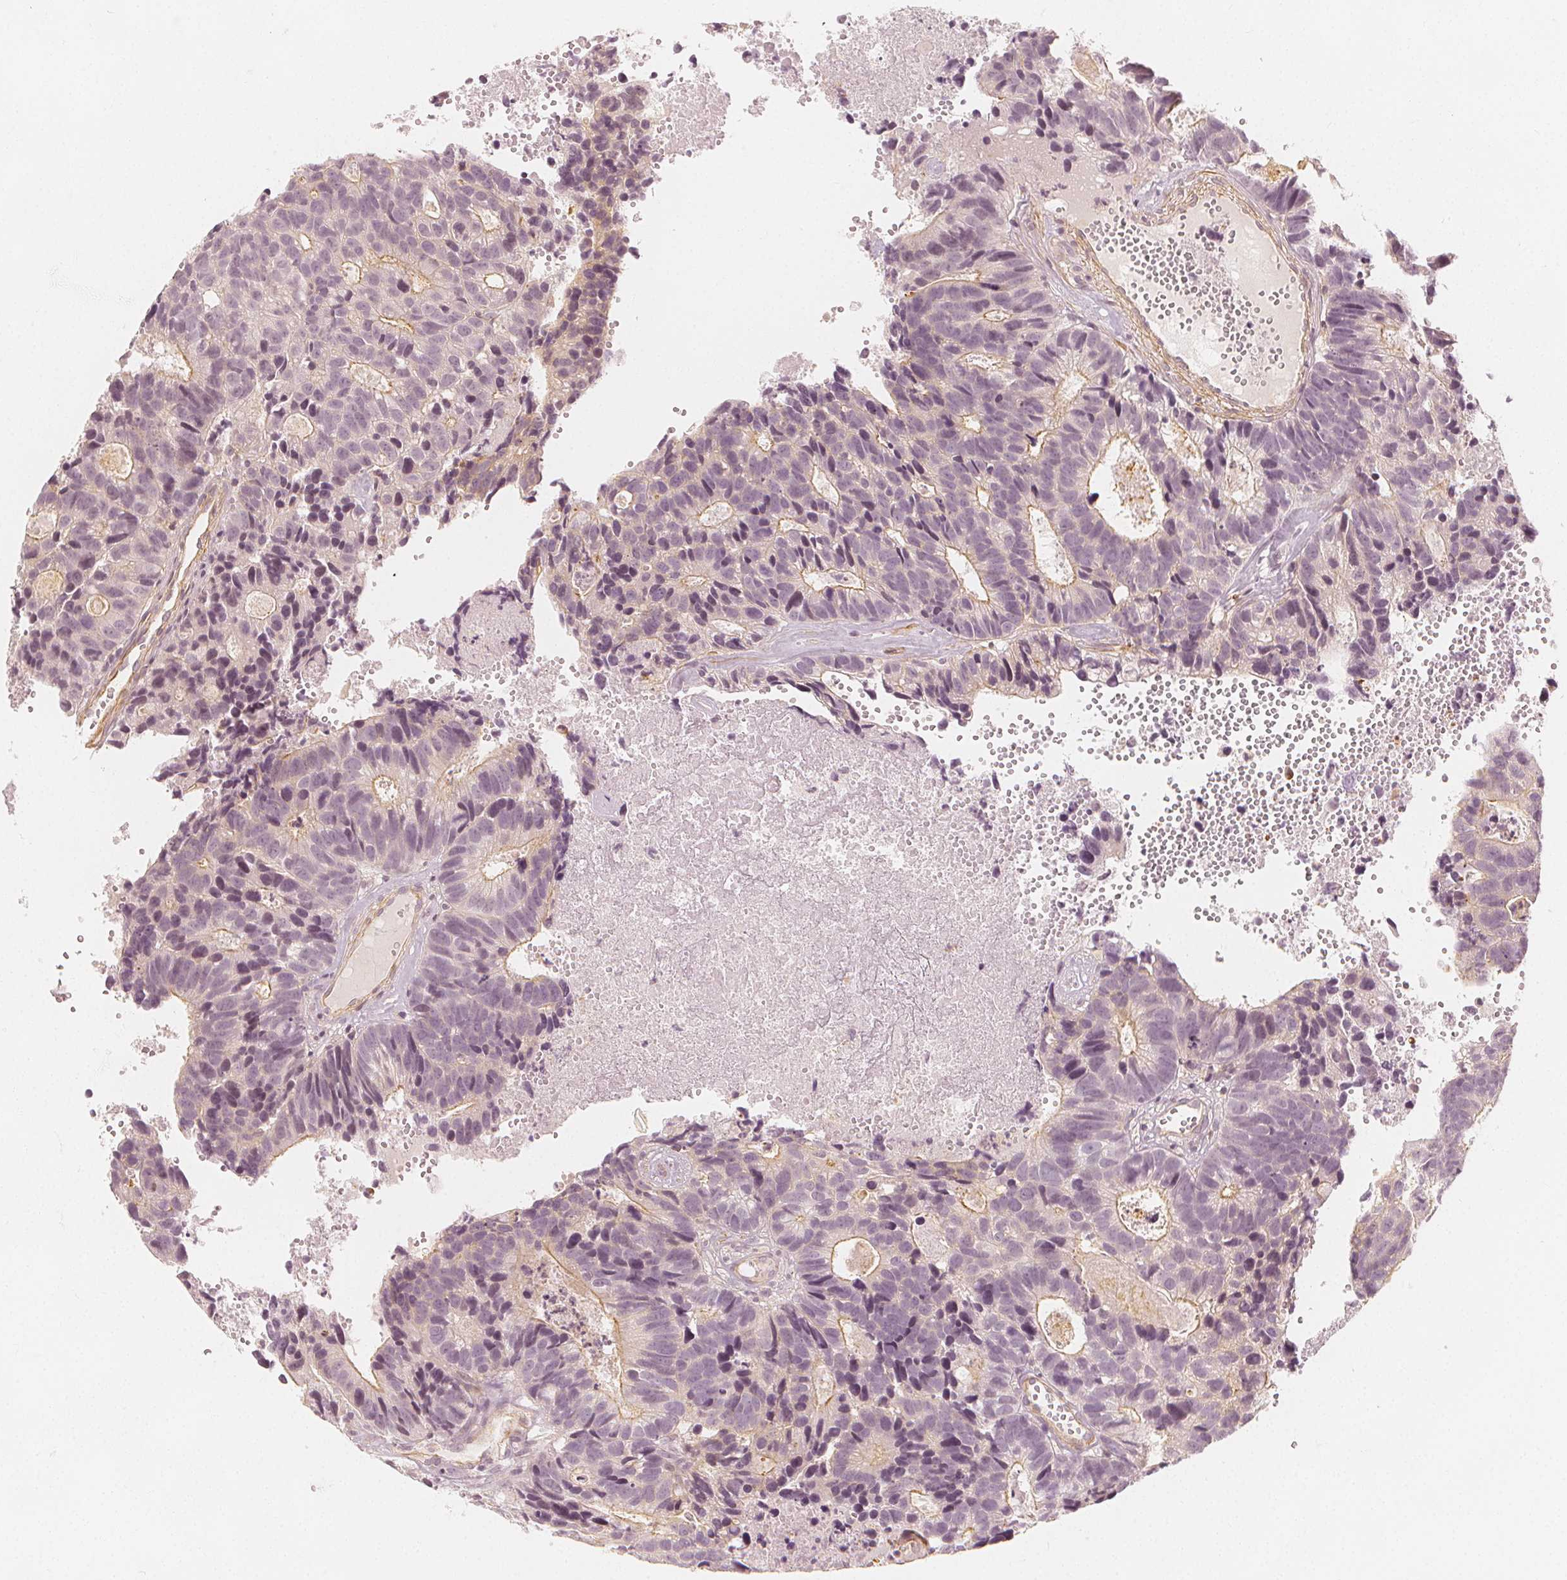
{"staining": {"intensity": "moderate", "quantity": "25%-75%", "location": "cytoplasmic/membranous"}, "tissue": "head and neck cancer", "cell_type": "Tumor cells", "image_type": "cancer", "snomed": [{"axis": "morphology", "description": "Adenocarcinoma, NOS"}, {"axis": "topography", "description": "Head-Neck"}], "caption": "This is an image of immunohistochemistry (IHC) staining of head and neck adenocarcinoma, which shows moderate staining in the cytoplasmic/membranous of tumor cells.", "gene": "ARHGAP26", "patient": {"sex": "male", "age": 62}}